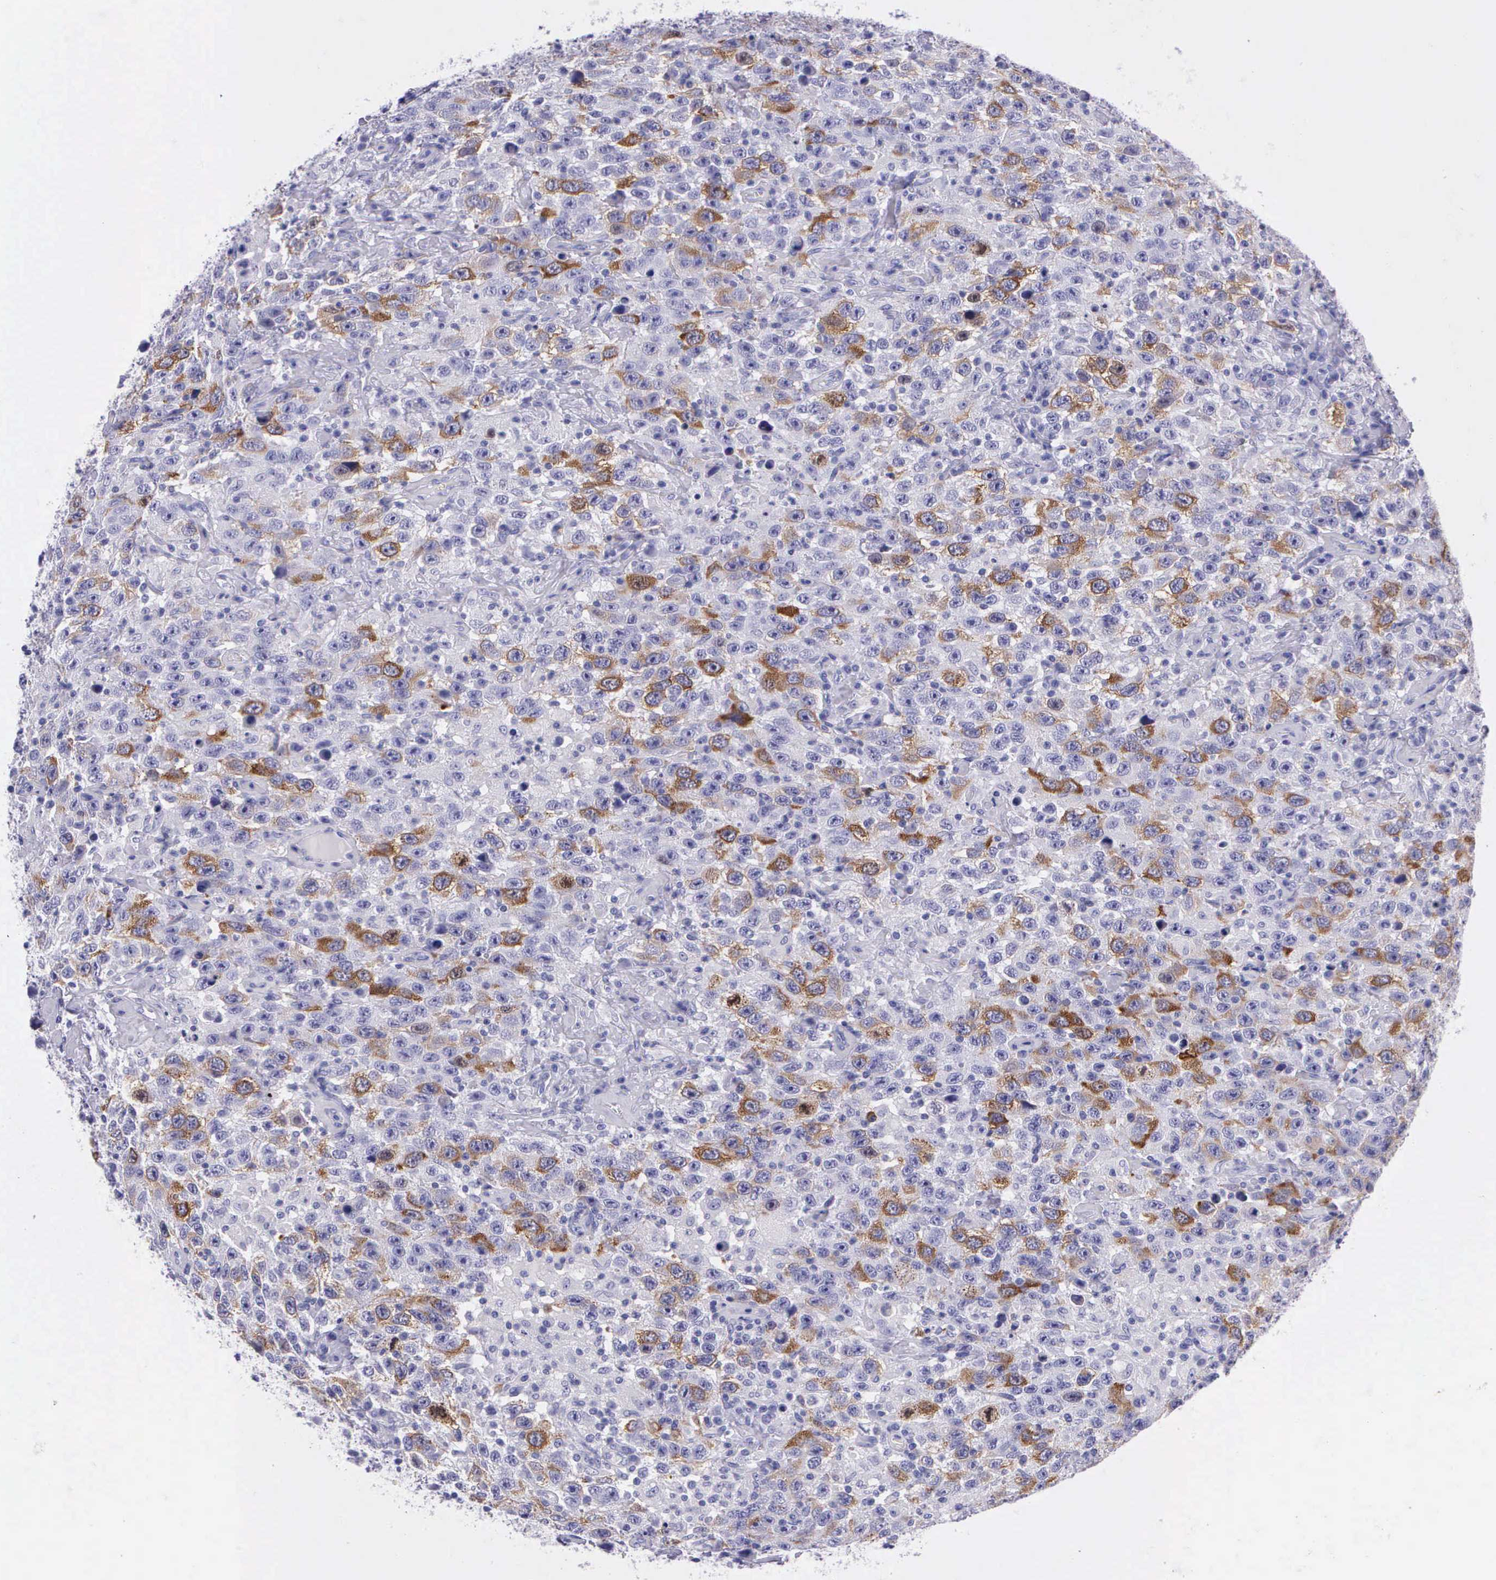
{"staining": {"intensity": "moderate", "quantity": "25%-75%", "location": "cytoplasmic/membranous"}, "tissue": "testis cancer", "cell_type": "Tumor cells", "image_type": "cancer", "snomed": [{"axis": "morphology", "description": "Seminoma, NOS"}, {"axis": "topography", "description": "Testis"}], "caption": "Protein staining of testis seminoma tissue demonstrates moderate cytoplasmic/membranous staining in approximately 25%-75% of tumor cells.", "gene": "CCNB1", "patient": {"sex": "male", "age": 41}}